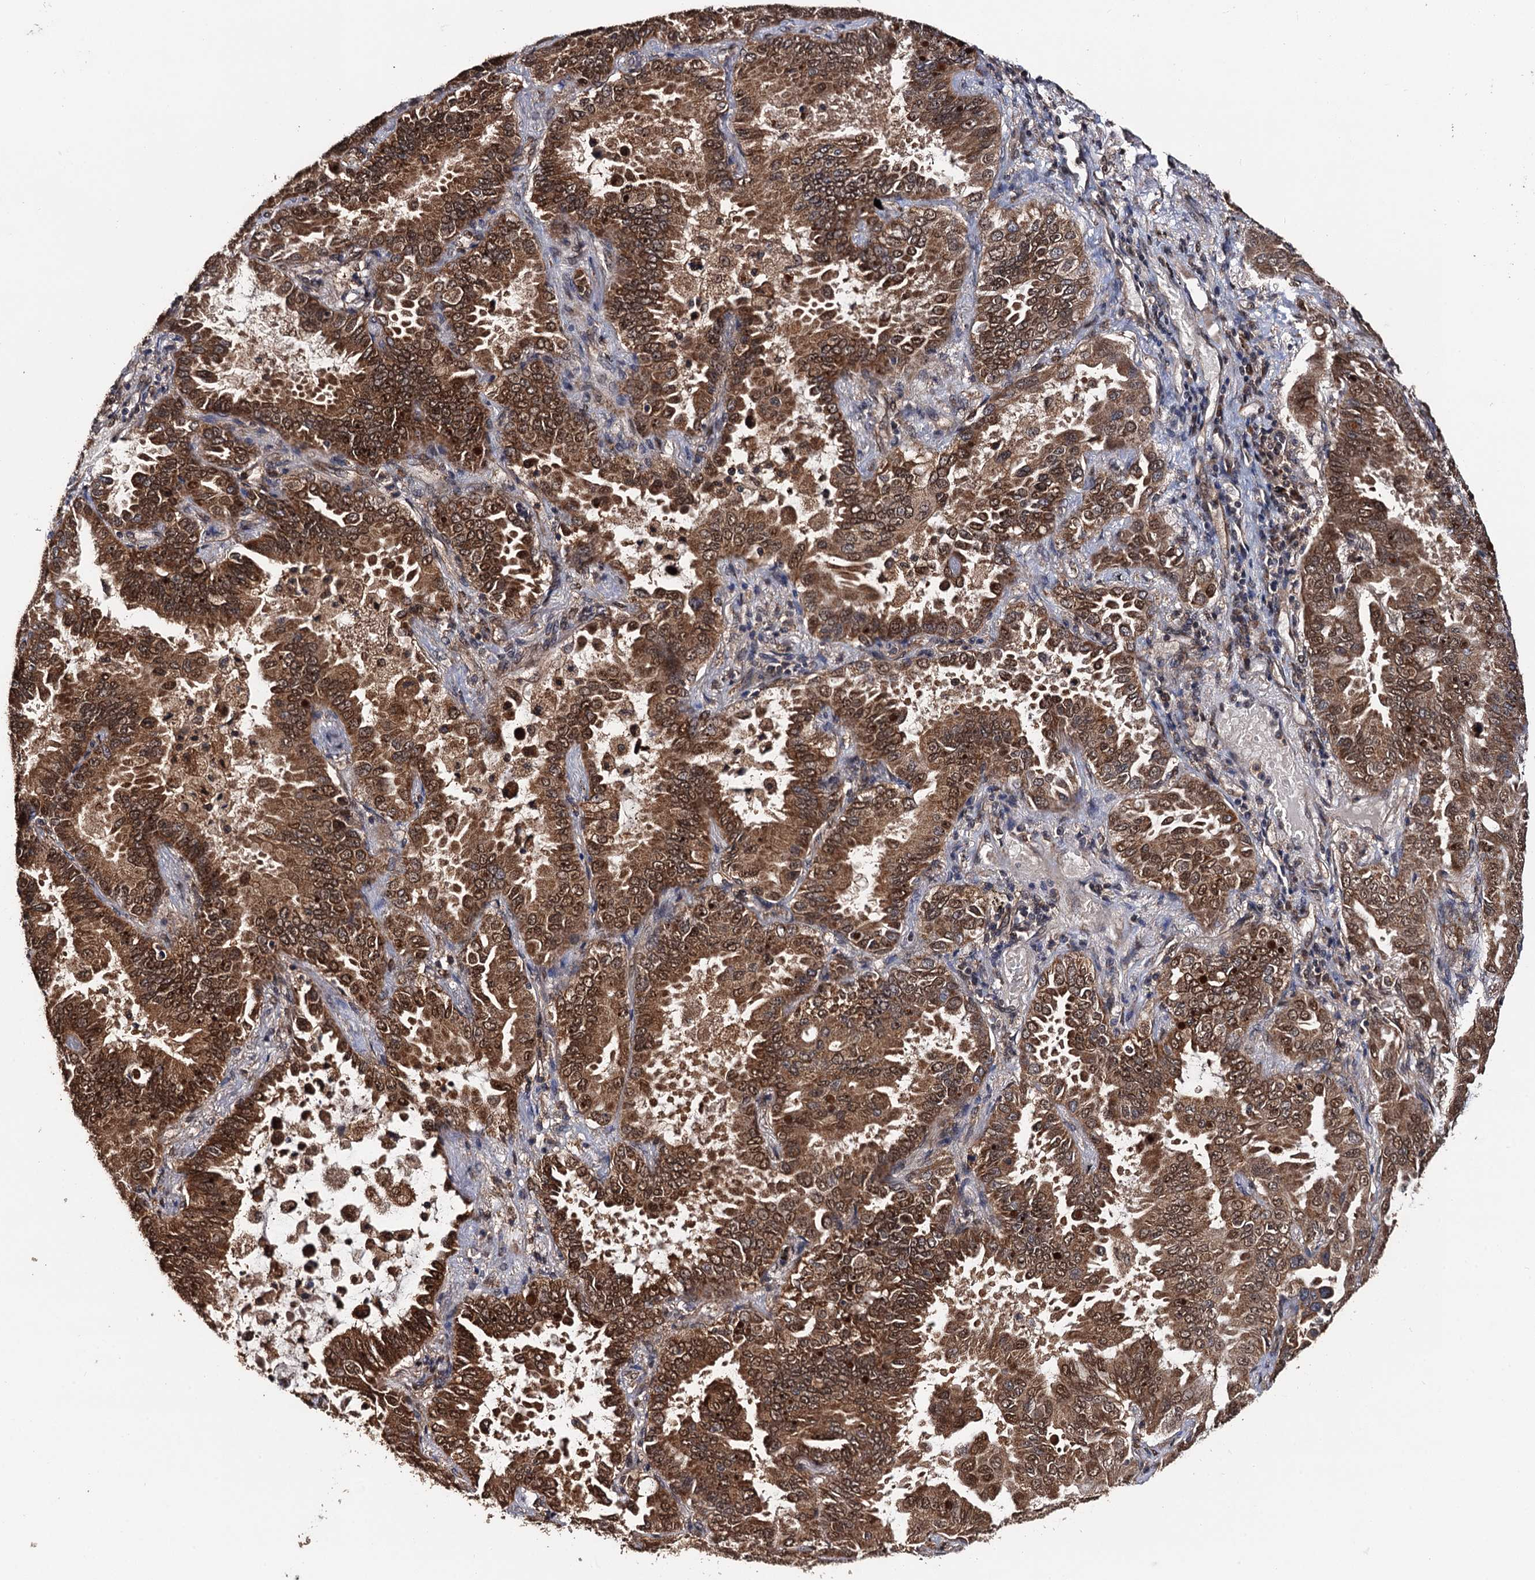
{"staining": {"intensity": "moderate", "quantity": ">75%", "location": "cytoplasmic/membranous,nuclear"}, "tissue": "lung cancer", "cell_type": "Tumor cells", "image_type": "cancer", "snomed": [{"axis": "morphology", "description": "Adenocarcinoma, NOS"}, {"axis": "topography", "description": "Lung"}], "caption": "A medium amount of moderate cytoplasmic/membranous and nuclear expression is appreciated in about >75% of tumor cells in lung cancer (adenocarcinoma) tissue.", "gene": "MIER2", "patient": {"sex": "male", "age": 64}}